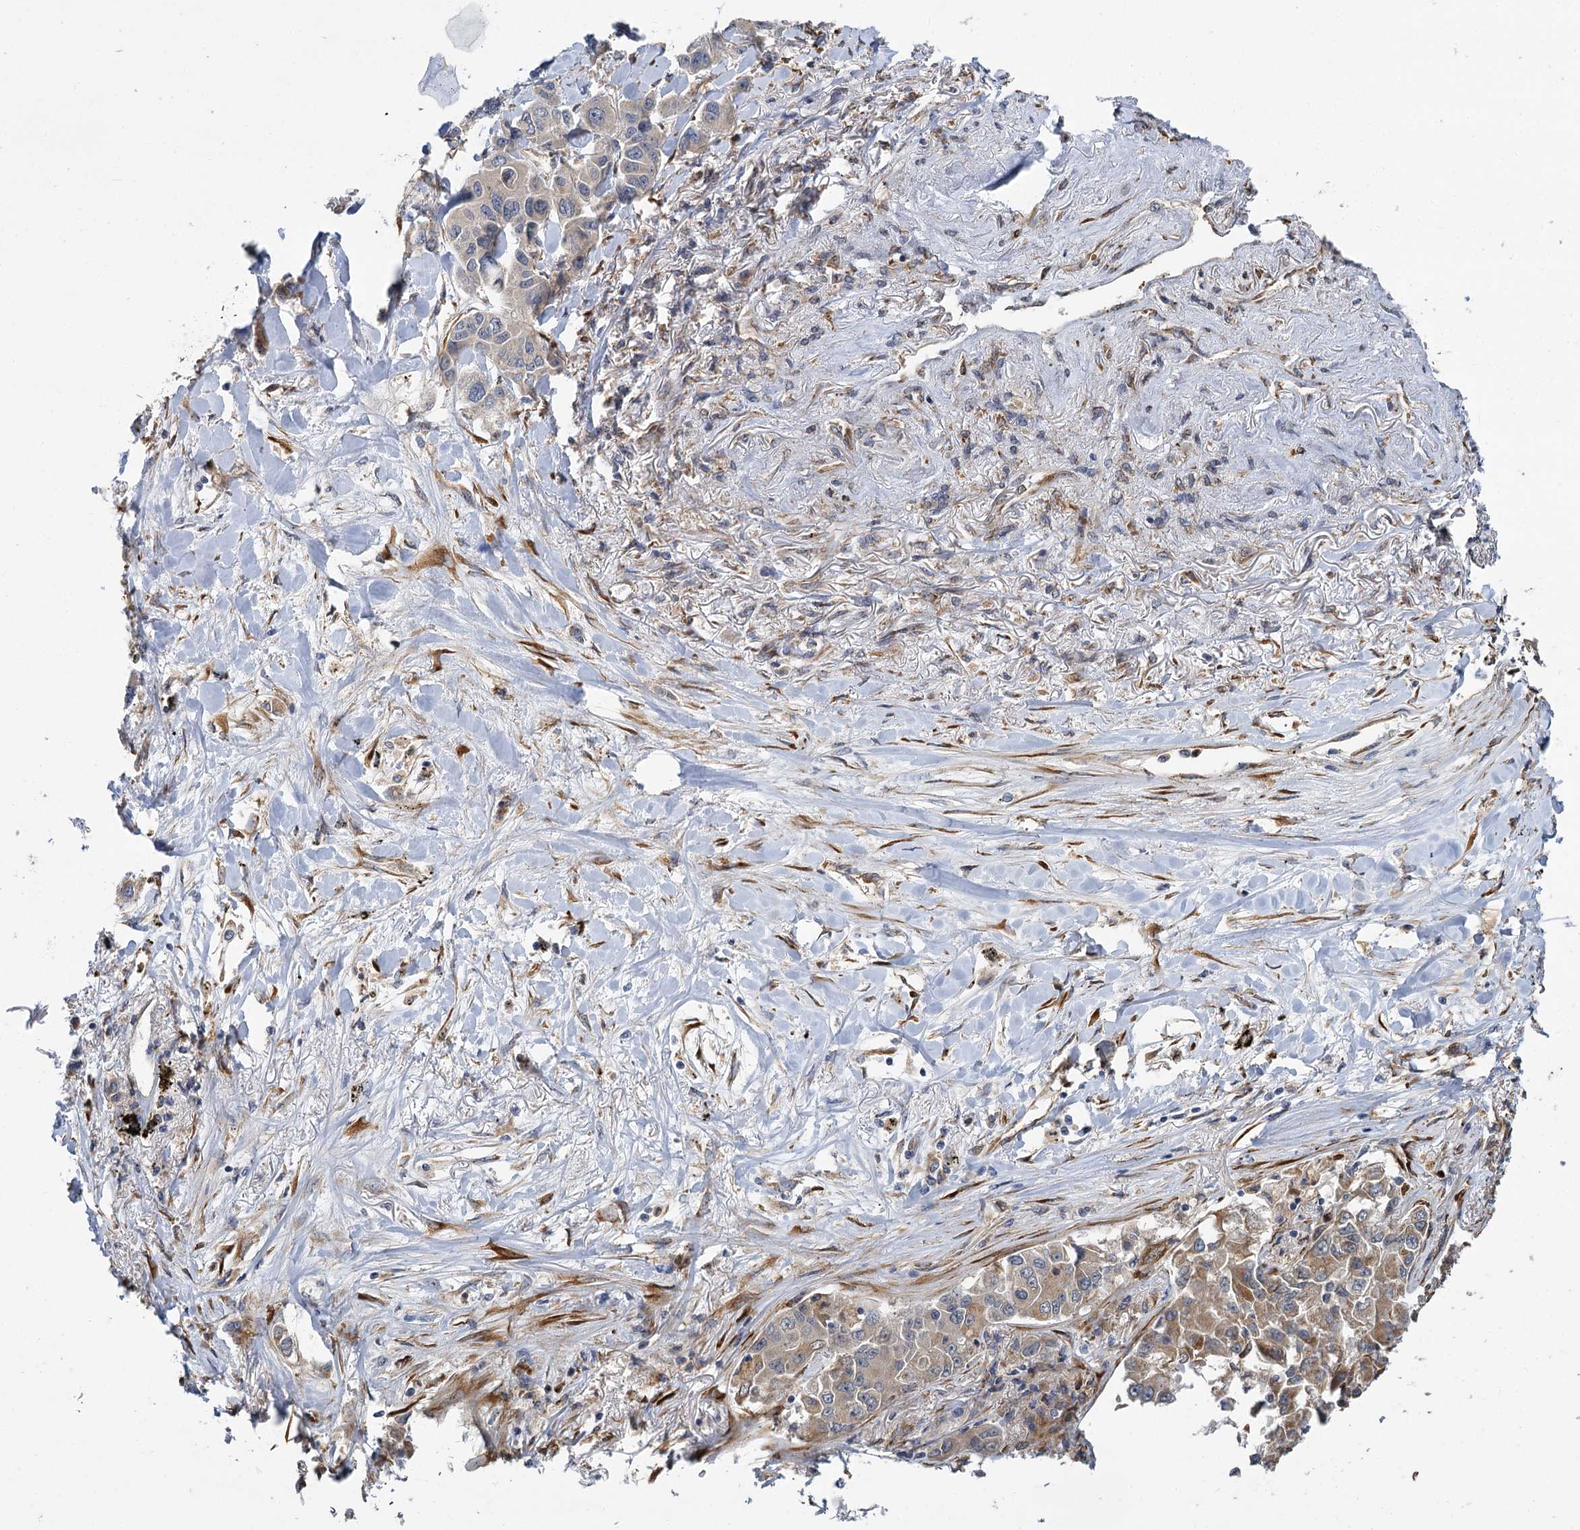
{"staining": {"intensity": "moderate", "quantity": "<25%", "location": "cytoplasmic/membranous"}, "tissue": "lung cancer", "cell_type": "Tumor cells", "image_type": "cancer", "snomed": [{"axis": "morphology", "description": "Adenocarcinoma, NOS"}, {"axis": "topography", "description": "Lung"}], "caption": "IHC of human lung adenocarcinoma displays low levels of moderate cytoplasmic/membranous expression in about <25% of tumor cells.", "gene": "APBA2", "patient": {"sex": "male", "age": 49}}